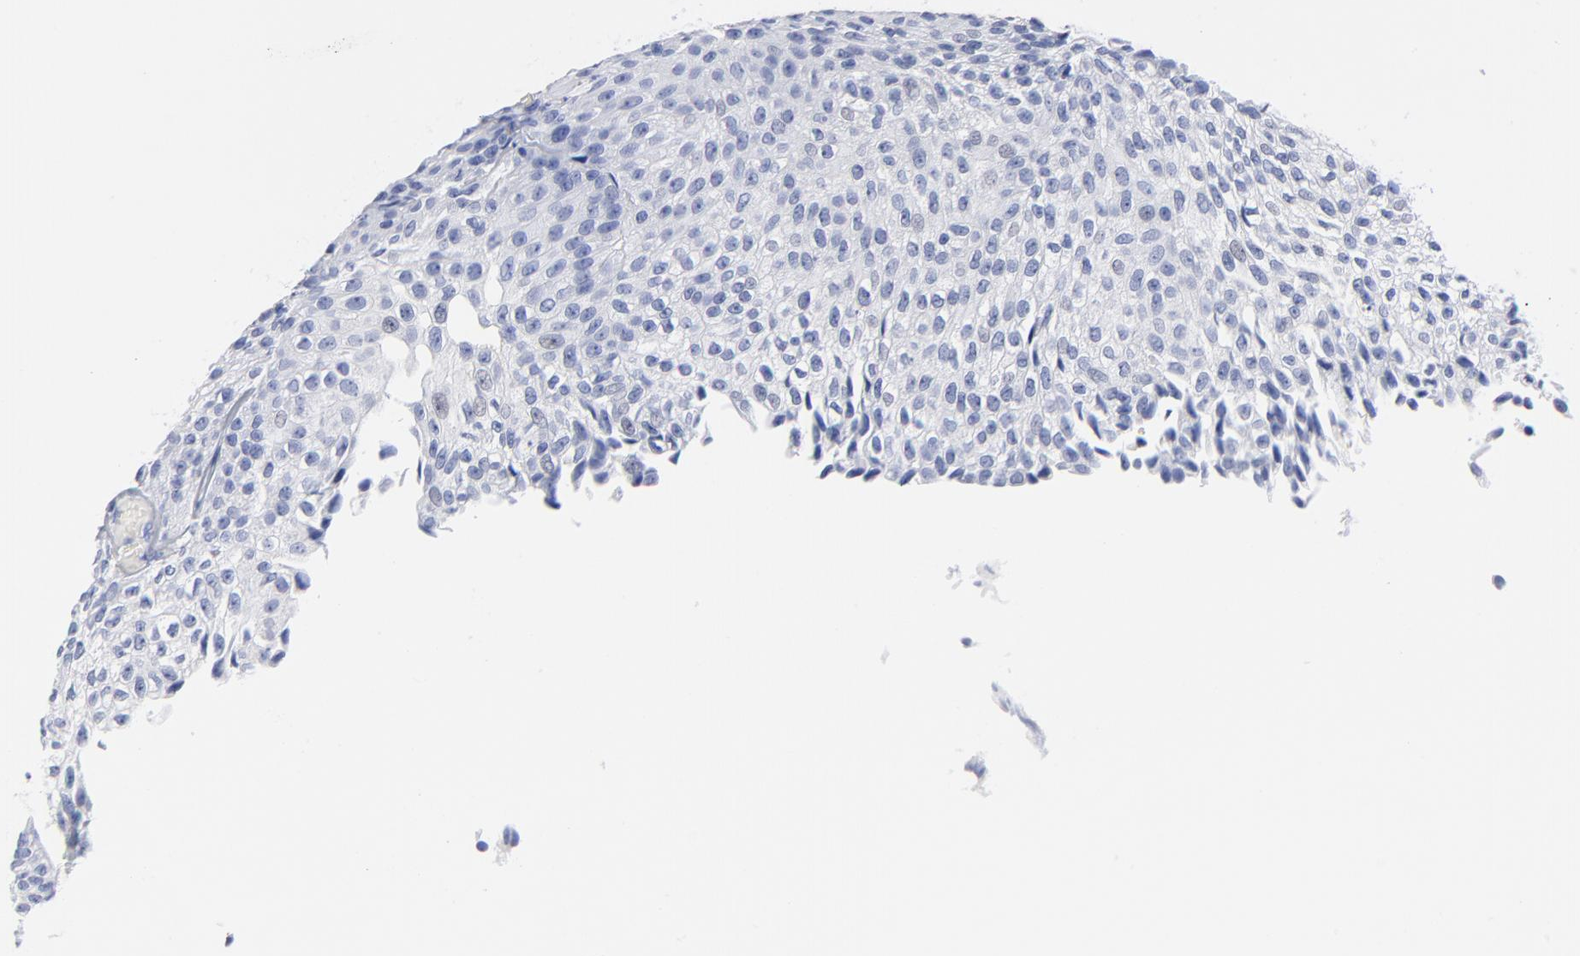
{"staining": {"intensity": "negative", "quantity": "none", "location": "none"}, "tissue": "urothelial cancer", "cell_type": "Tumor cells", "image_type": "cancer", "snomed": [{"axis": "morphology", "description": "Urothelial carcinoma, Low grade"}, {"axis": "topography", "description": "Urinary bladder"}], "caption": "Urothelial cancer stained for a protein using immunohistochemistry shows no positivity tumor cells.", "gene": "ACY1", "patient": {"sex": "male", "age": 76}}